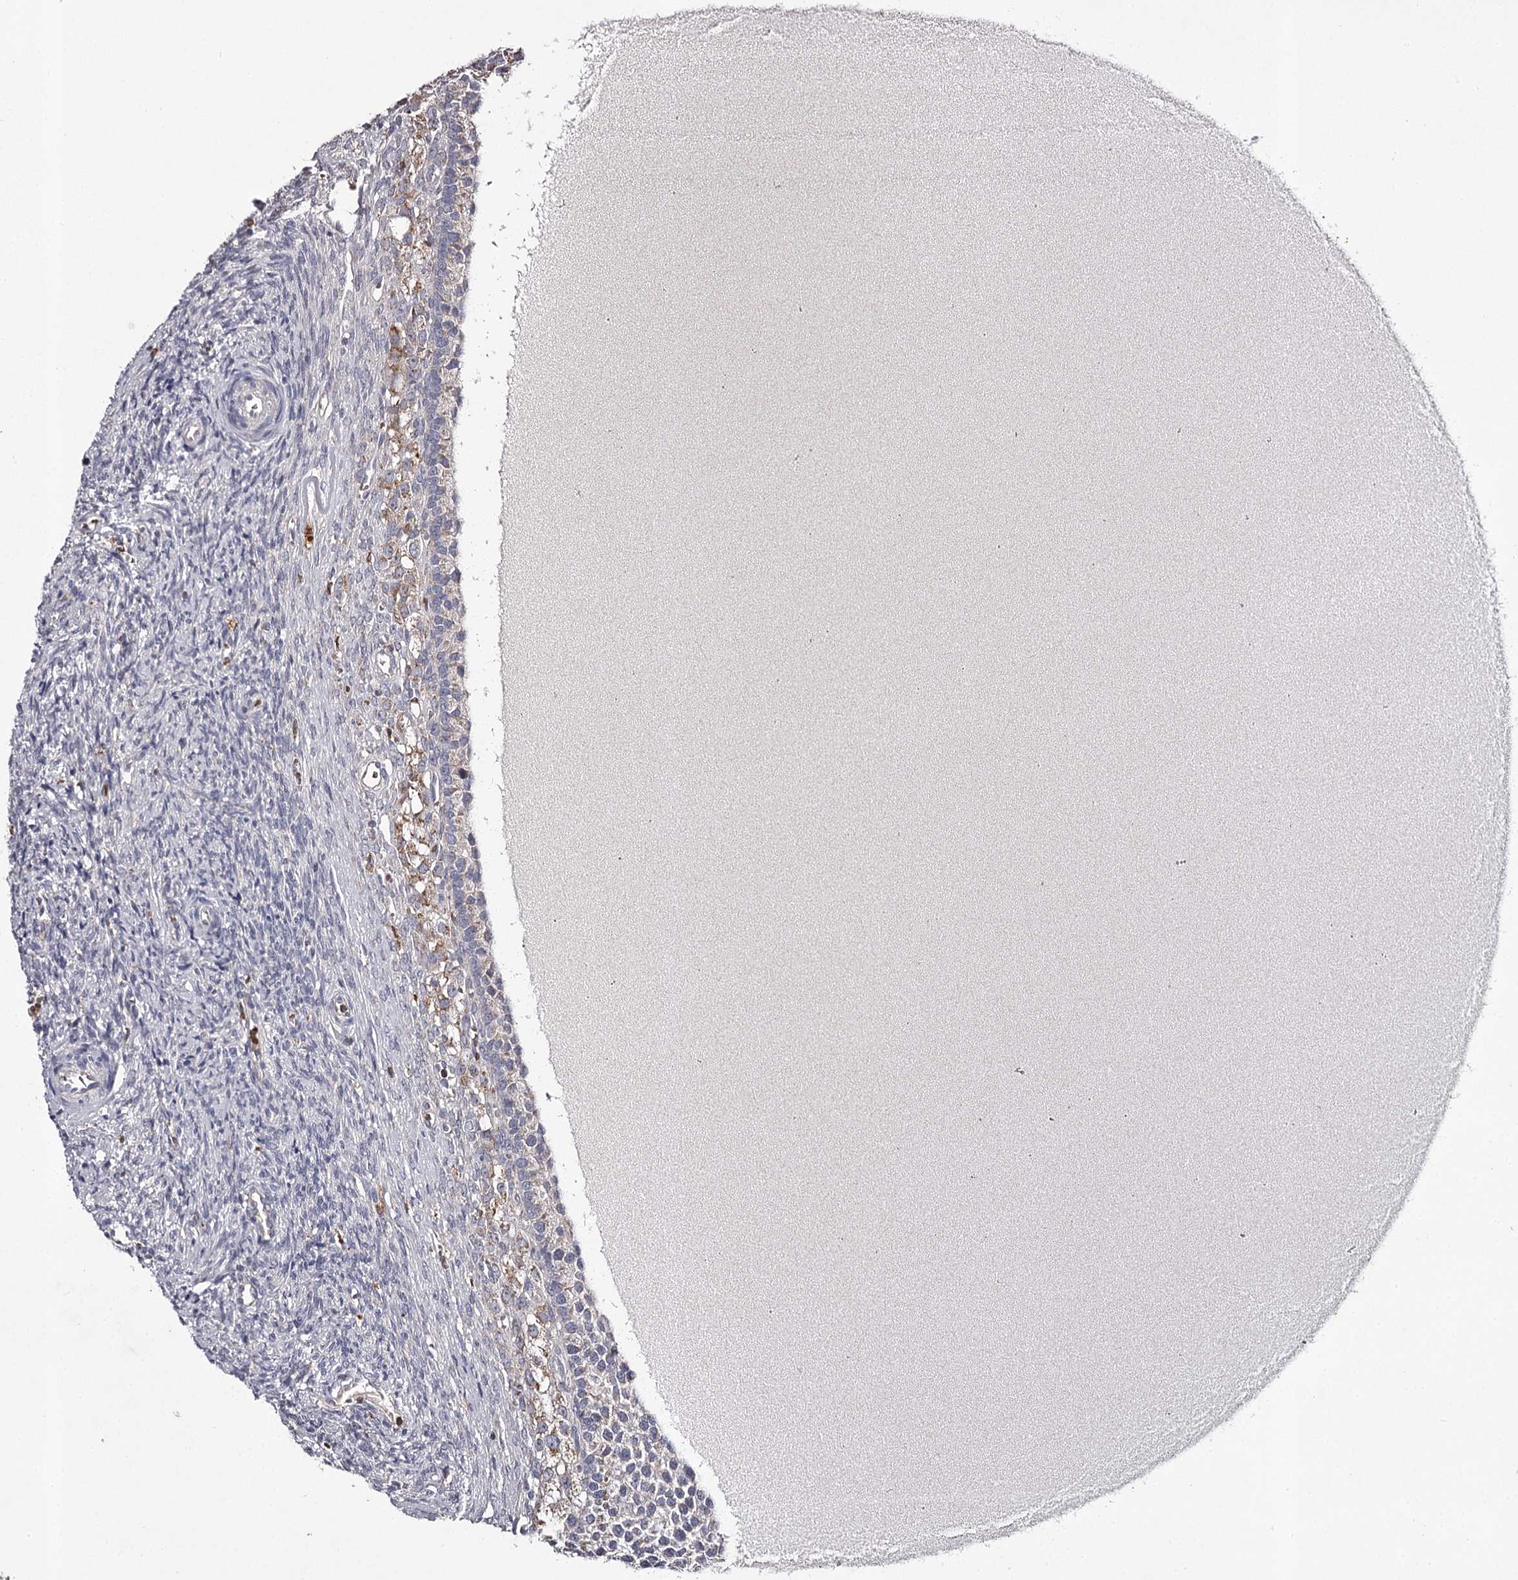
{"staining": {"intensity": "negative", "quantity": "none", "location": "none"}, "tissue": "ovary", "cell_type": "Follicle cells", "image_type": "normal", "snomed": [{"axis": "morphology", "description": "Normal tissue, NOS"}, {"axis": "topography", "description": "Ovary"}], "caption": "Follicle cells show no significant expression in unremarkable ovary.", "gene": "RASSF6", "patient": {"sex": "female", "age": 41}}